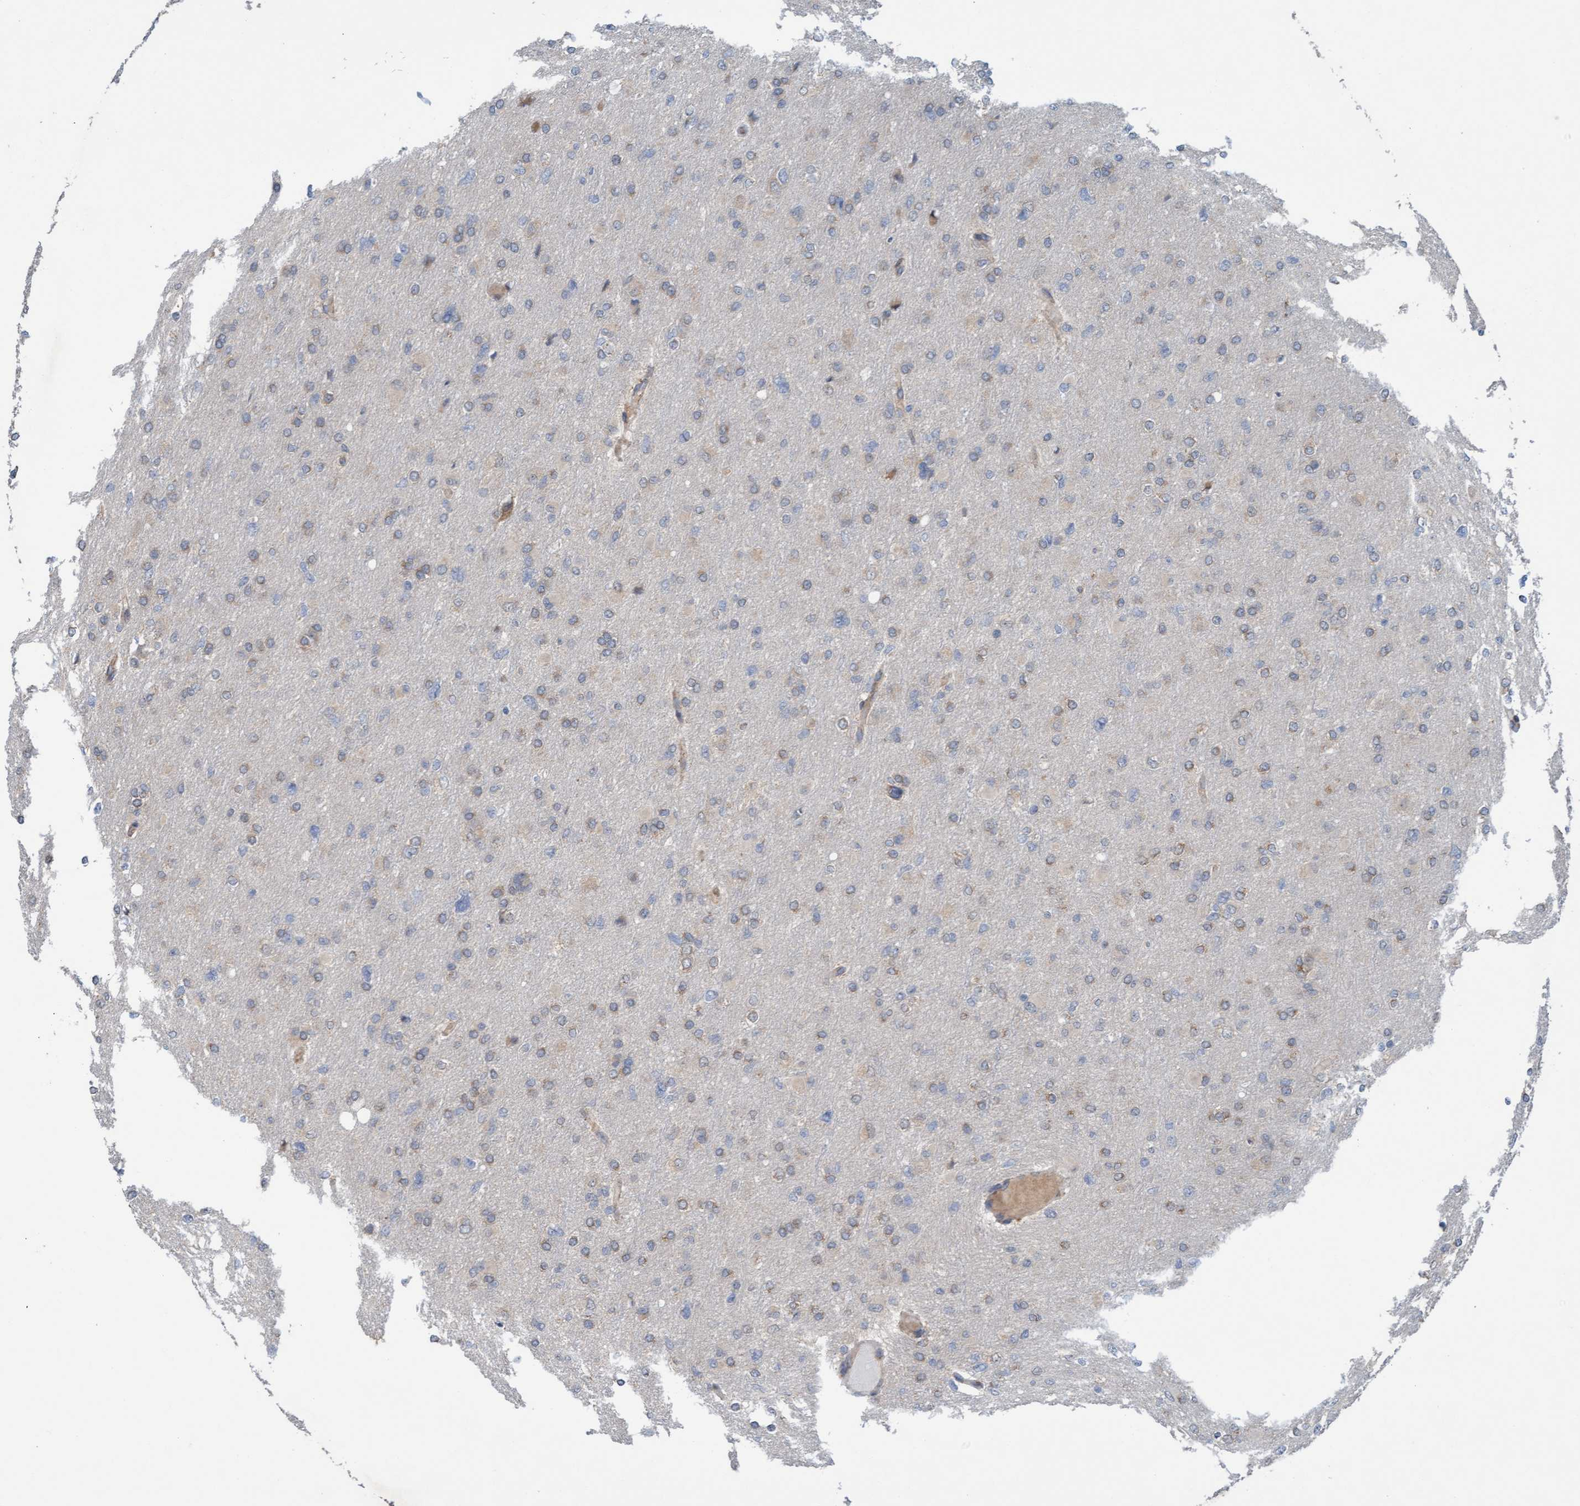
{"staining": {"intensity": "moderate", "quantity": "25%-75%", "location": "cytoplasmic/membranous"}, "tissue": "glioma", "cell_type": "Tumor cells", "image_type": "cancer", "snomed": [{"axis": "morphology", "description": "Glioma, malignant, High grade"}, {"axis": "topography", "description": "Cerebral cortex"}], "caption": "Immunohistochemistry staining of glioma, which demonstrates medium levels of moderate cytoplasmic/membranous positivity in approximately 25%-75% of tumor cells indicating moderate cytoplasmic/membranous protein staining. The staining was performed using DAB (3,3'-diaminobenzidine) (brown) for protein detection and nuclei were counterstained in hematoxylin (blue).", "gene": "ZNF566", "patient": {"sex": "female", "age": 36}}